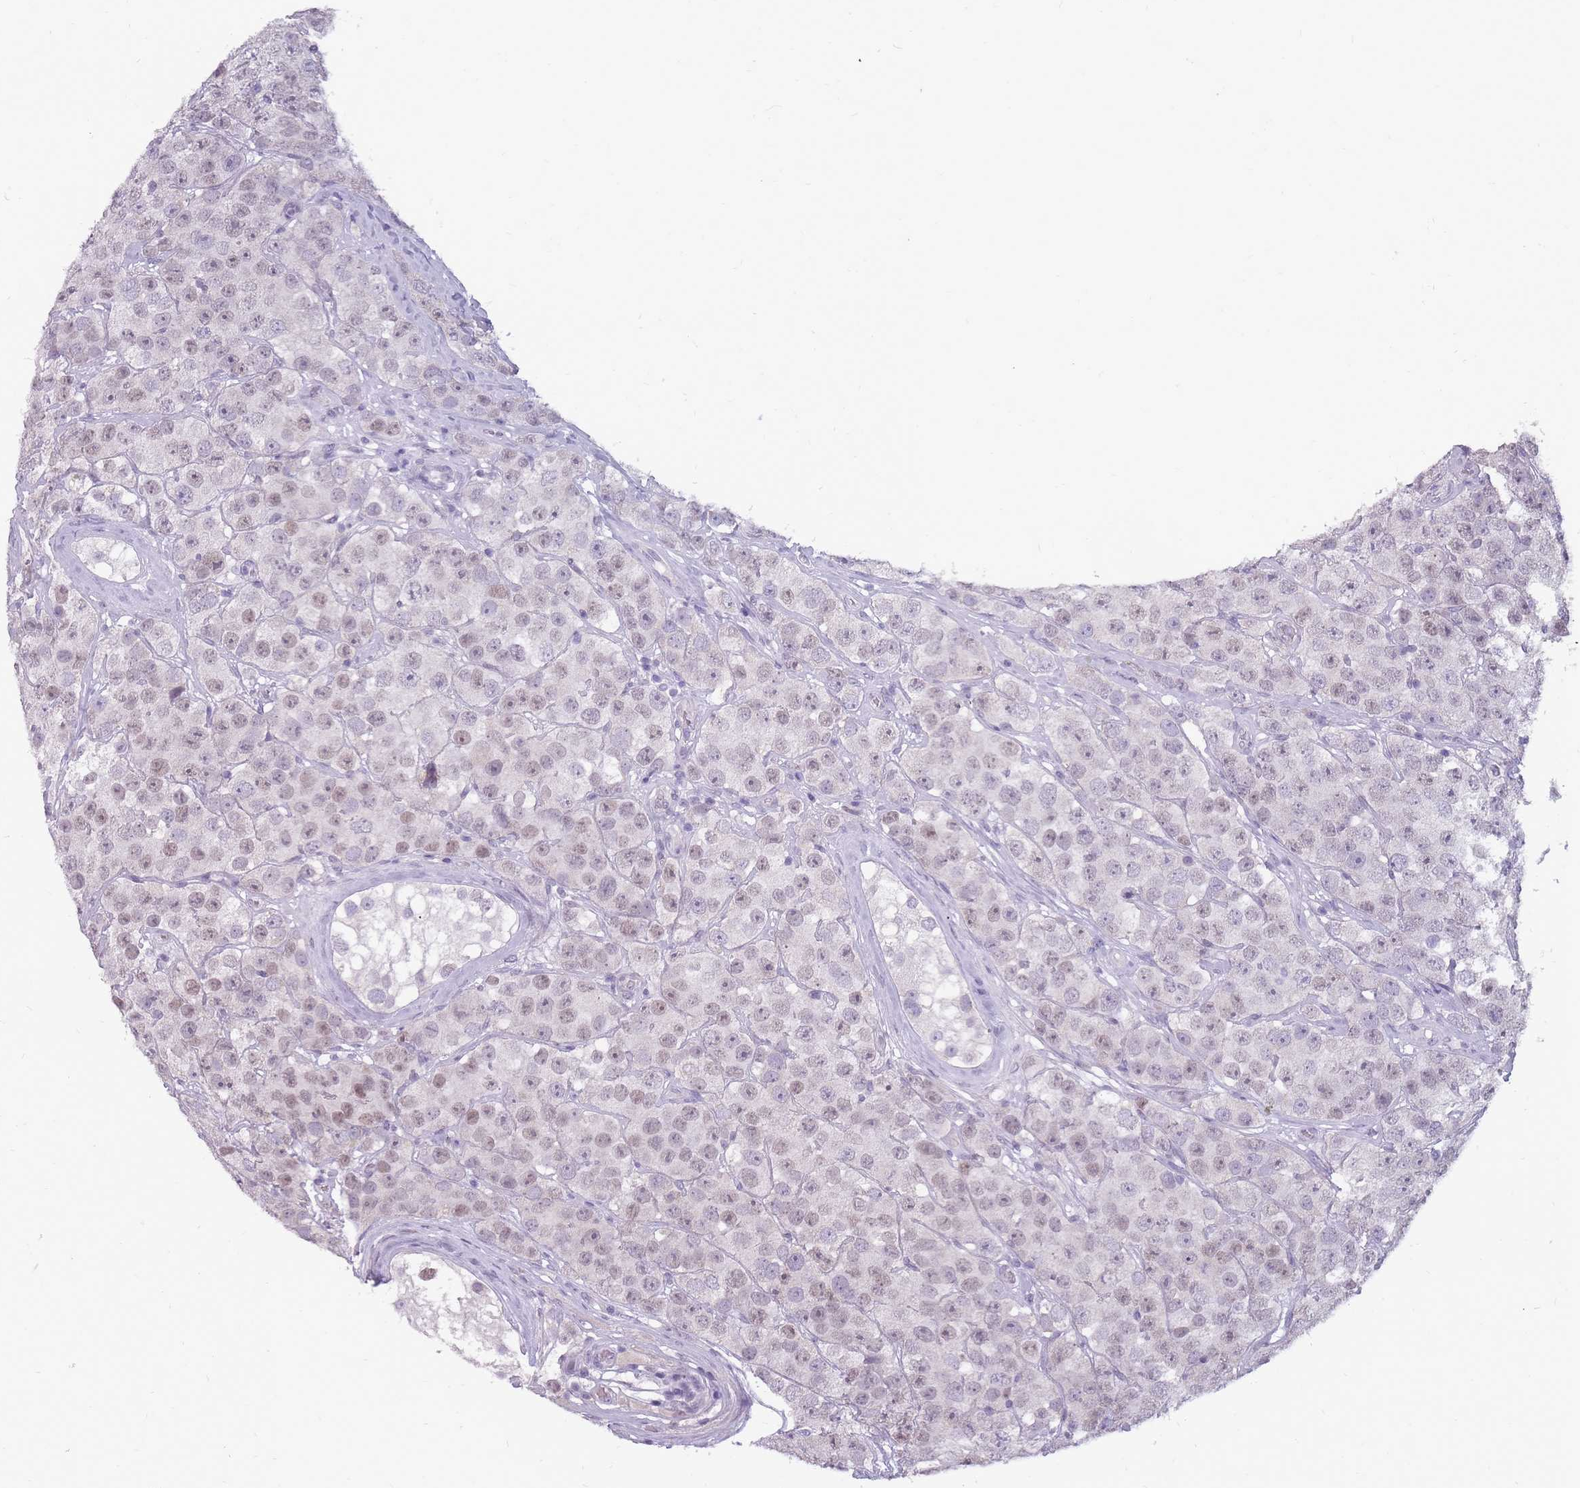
{"staining": {"intensity": "weak", "quantity": ">75%", "location": "nuclear"}, "tissue": "testis cancer", "cell_type": "Tumor cells", "image_type": "cancer", "snomed": [{"axis": "morphology", "description": "Seminoma, NOS"}, {"axis": "topography", "description": "Testis"}], "caption": "Protein expression analysis of human testis cancer reveals weak nuclear expression in approximately >75% of tumor cells.", "gene": "POMZP3", "patient": {"sex": "male", "age": 28}}